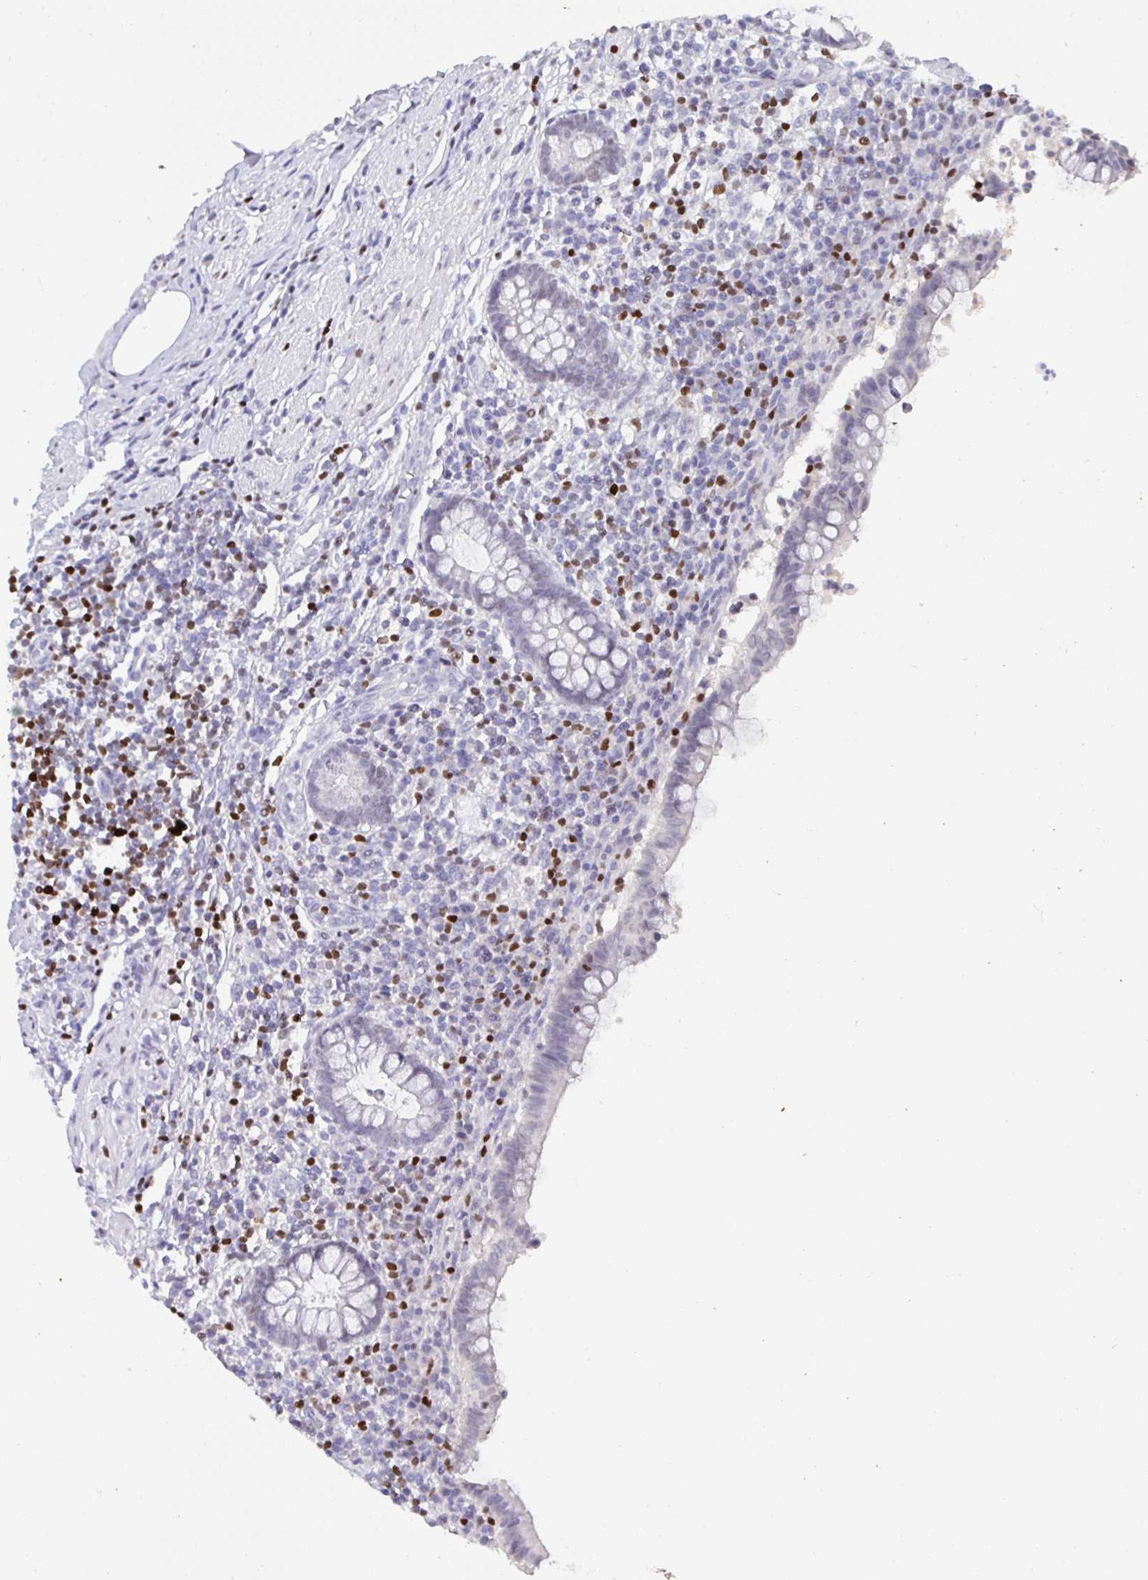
{"staining": {"intensity": "negative", "quantity": "none", "location": "none"}, "tissue": "appendix", "cell_type": "Glandular cells", "image_type": "normal", "snomed": [{"axis": "morphology", "description": "Normal tissue, NOS"}, {"axis": "topography", "description": "Appendix"}], "caption": "Immunohistochemistry (IHC) image of unremarkable appendix: human appendix stained with DAB (3,3'-diaminobenzidine) demonstrates no significant protein expression in glandular cells.", "gene": "SATB1", "patient": {"sex": "female", "age": 56}}